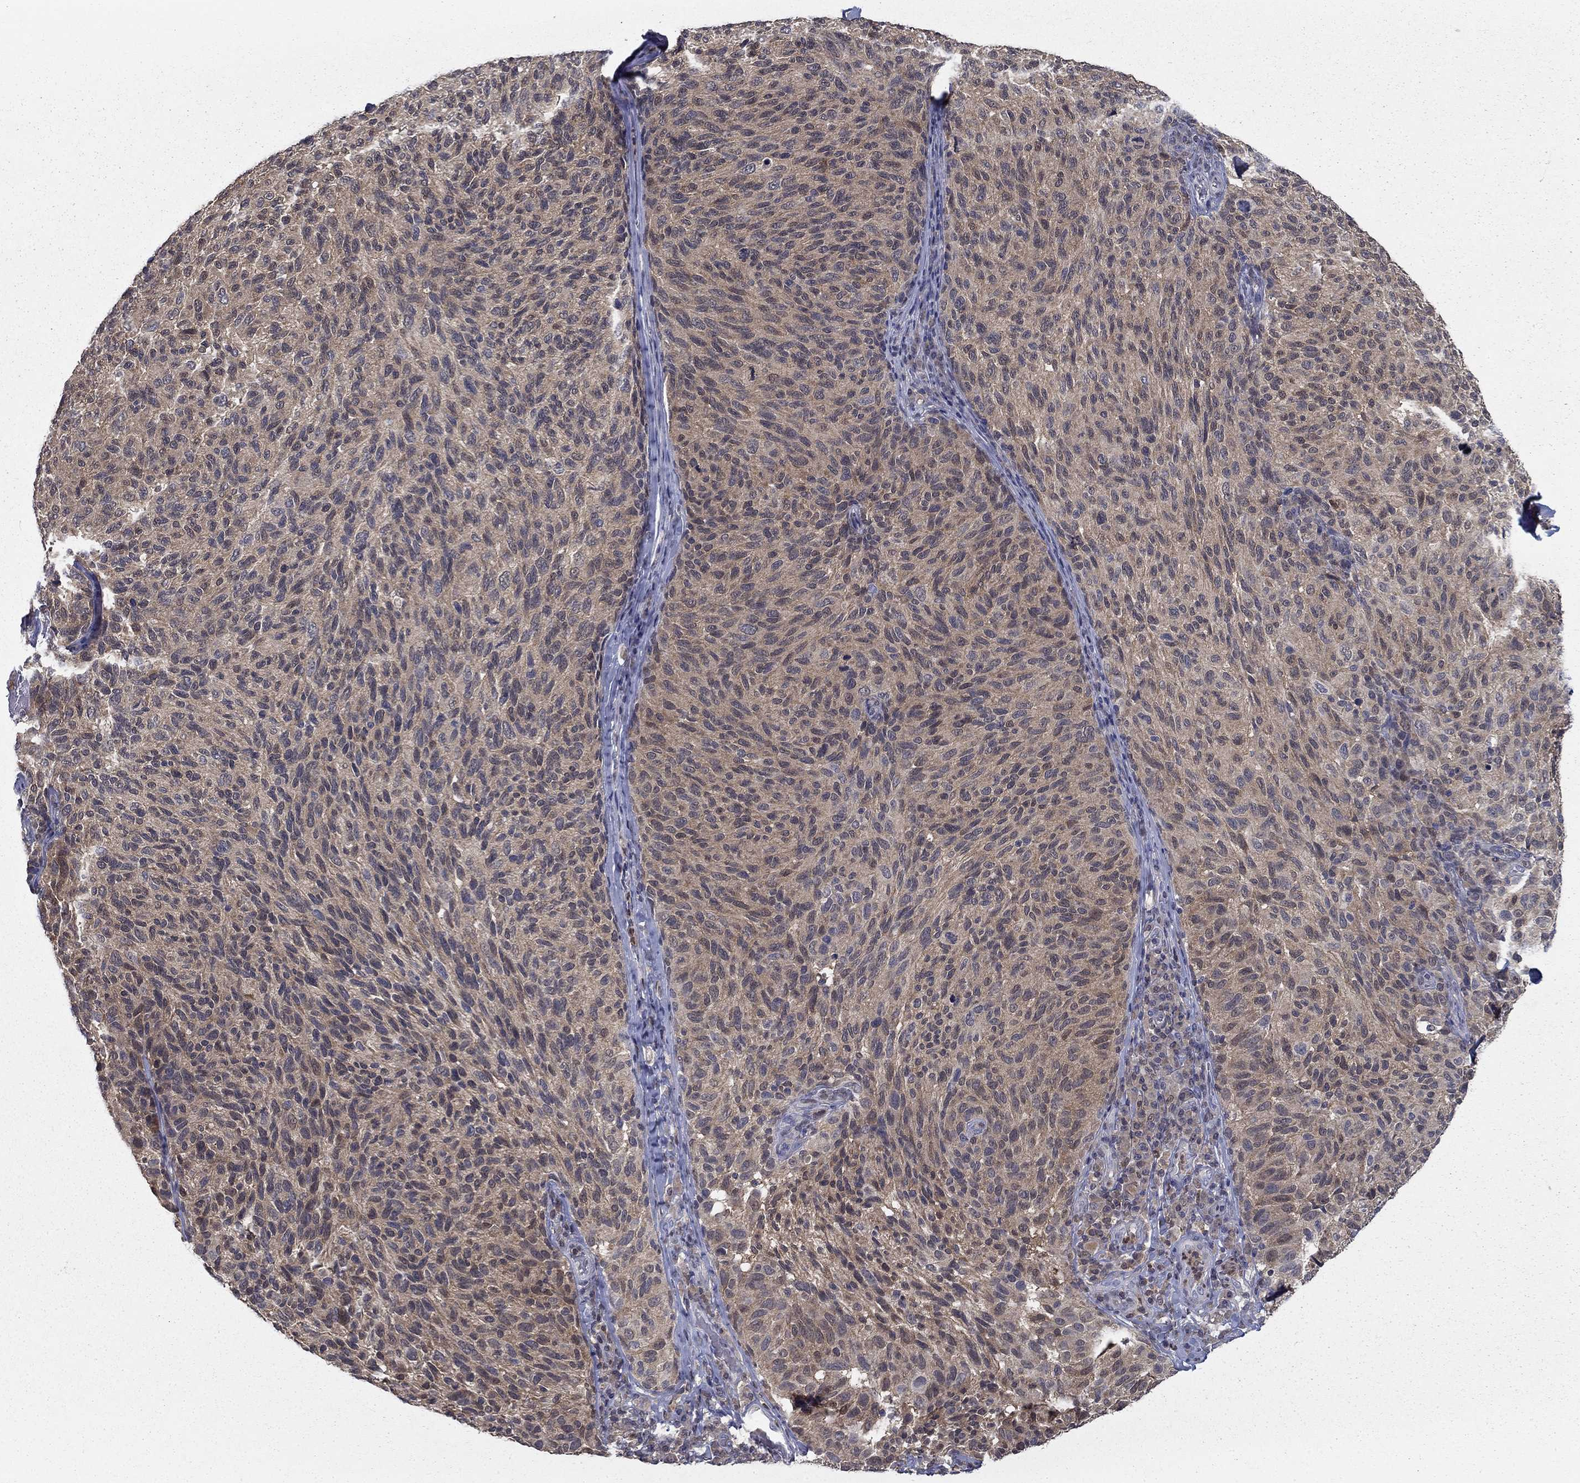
{"staining": {"intensity": "negative", "quantity": "none", "location": "none"}, "tissue": "melanoma", "cell_type": "Tumor cells", "image_type": "cancer", "snomed": [{"axis": "morphology", "description": "Malignant melanoma, NOS"}, {"axis": "topography", "description": "Skin"}], "caption": "High power microscopy micrograph of an IHC micrograph of malignant melanoma, revealing no significant staining in tumor cells.", "gene": "NIT2", "patient": {"sex": "female", "age": 73}}